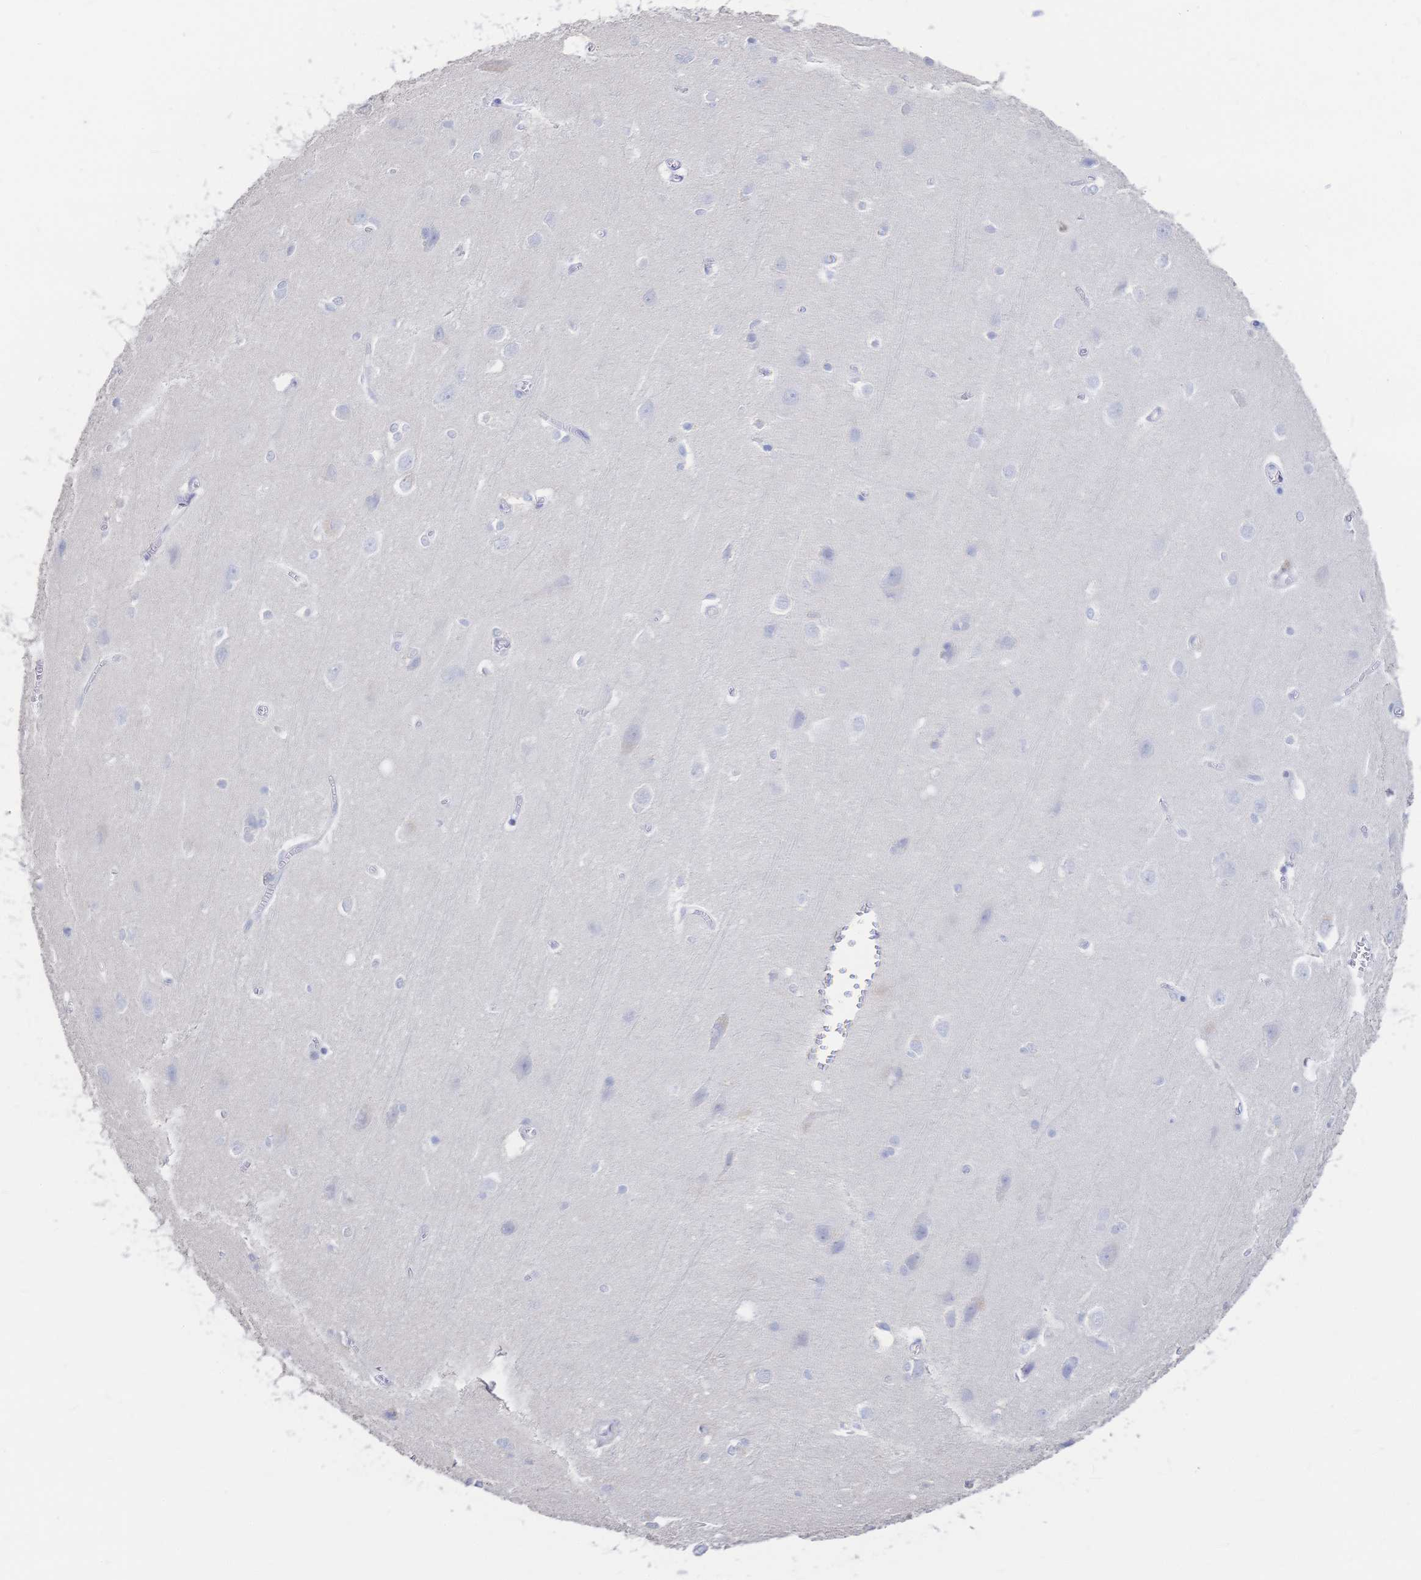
{"staining": {"intensity": "negative", "quantity": "none", "location": "none"}, "tissue": "cerebral cortex", "cell_type": "Endothelial cells", "image_type": "normal", "snomed": [{"axis": "morphology", "description": "Normal tissue, NOS"}, {"axis": "topography", "description": "Cerebral cortex"}], "caption": "The histopathology image demonstrates no significant positivity in endothelial cells of cerebral cortex.", "gene": "IL2RB", "patient": {"sex": "male", "age": 37}}